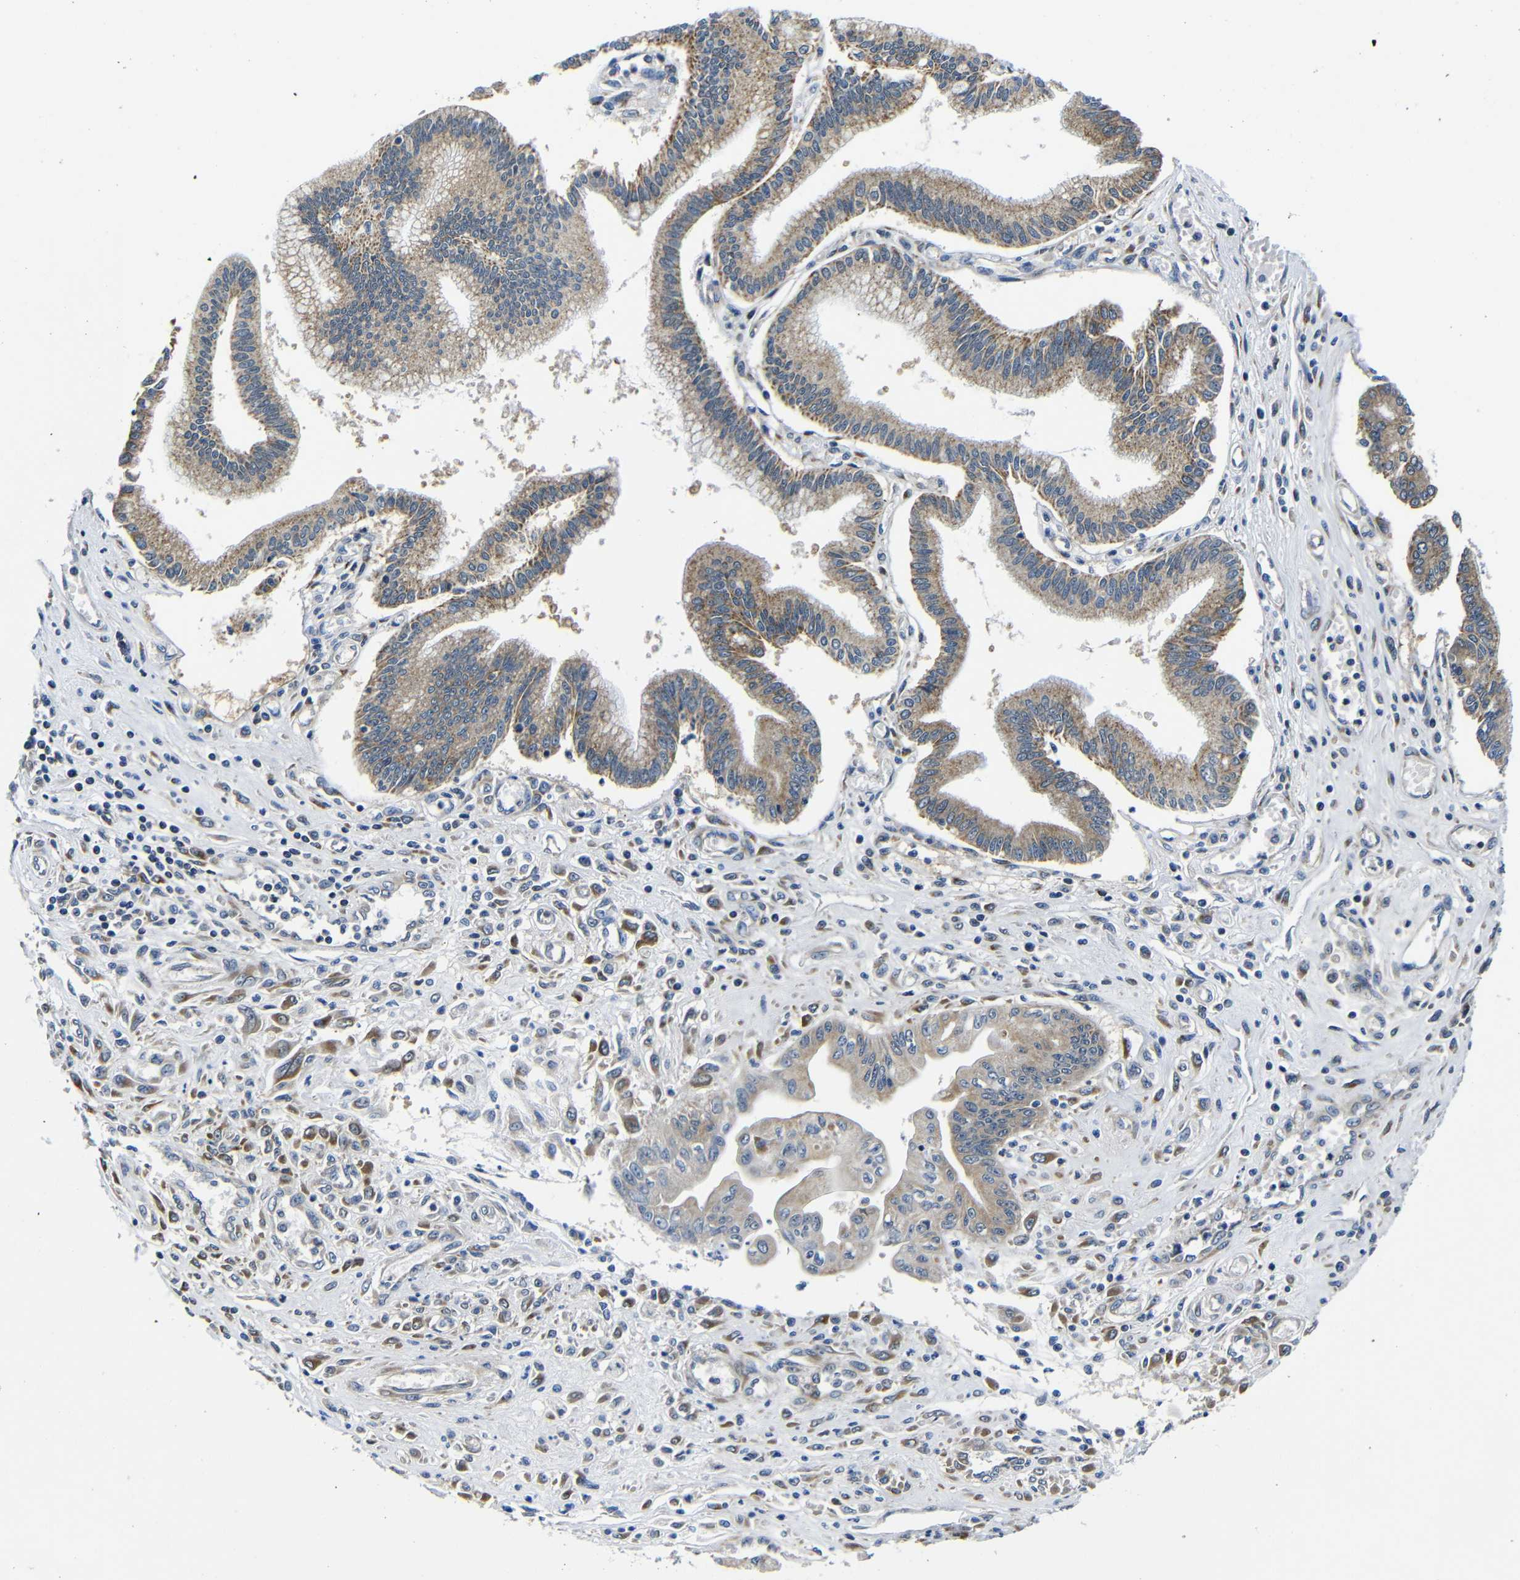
{"staining": {"intensity": "moderate", "quantity": ">75%", "location": "cytoplasmic/membranous"}, "tissue": "pancreatic cancer", "cell_type": "Tumor cells", "image_type": "cancer", "snomed": [{"axis": "morphology", "description": "Adenocarcinoma, NOS"}, {"axis": "topography", "description": "Pancreas"}], "caption": "Moderate cytoplasmic/membranous positivity for a protein is present in about >75% of tumor cells of pancreatic cancer (adenocarcinoma) using immunohistochemistry.", "gene": "FKBP14", "patient": {"sex": "male", "age": 56}}